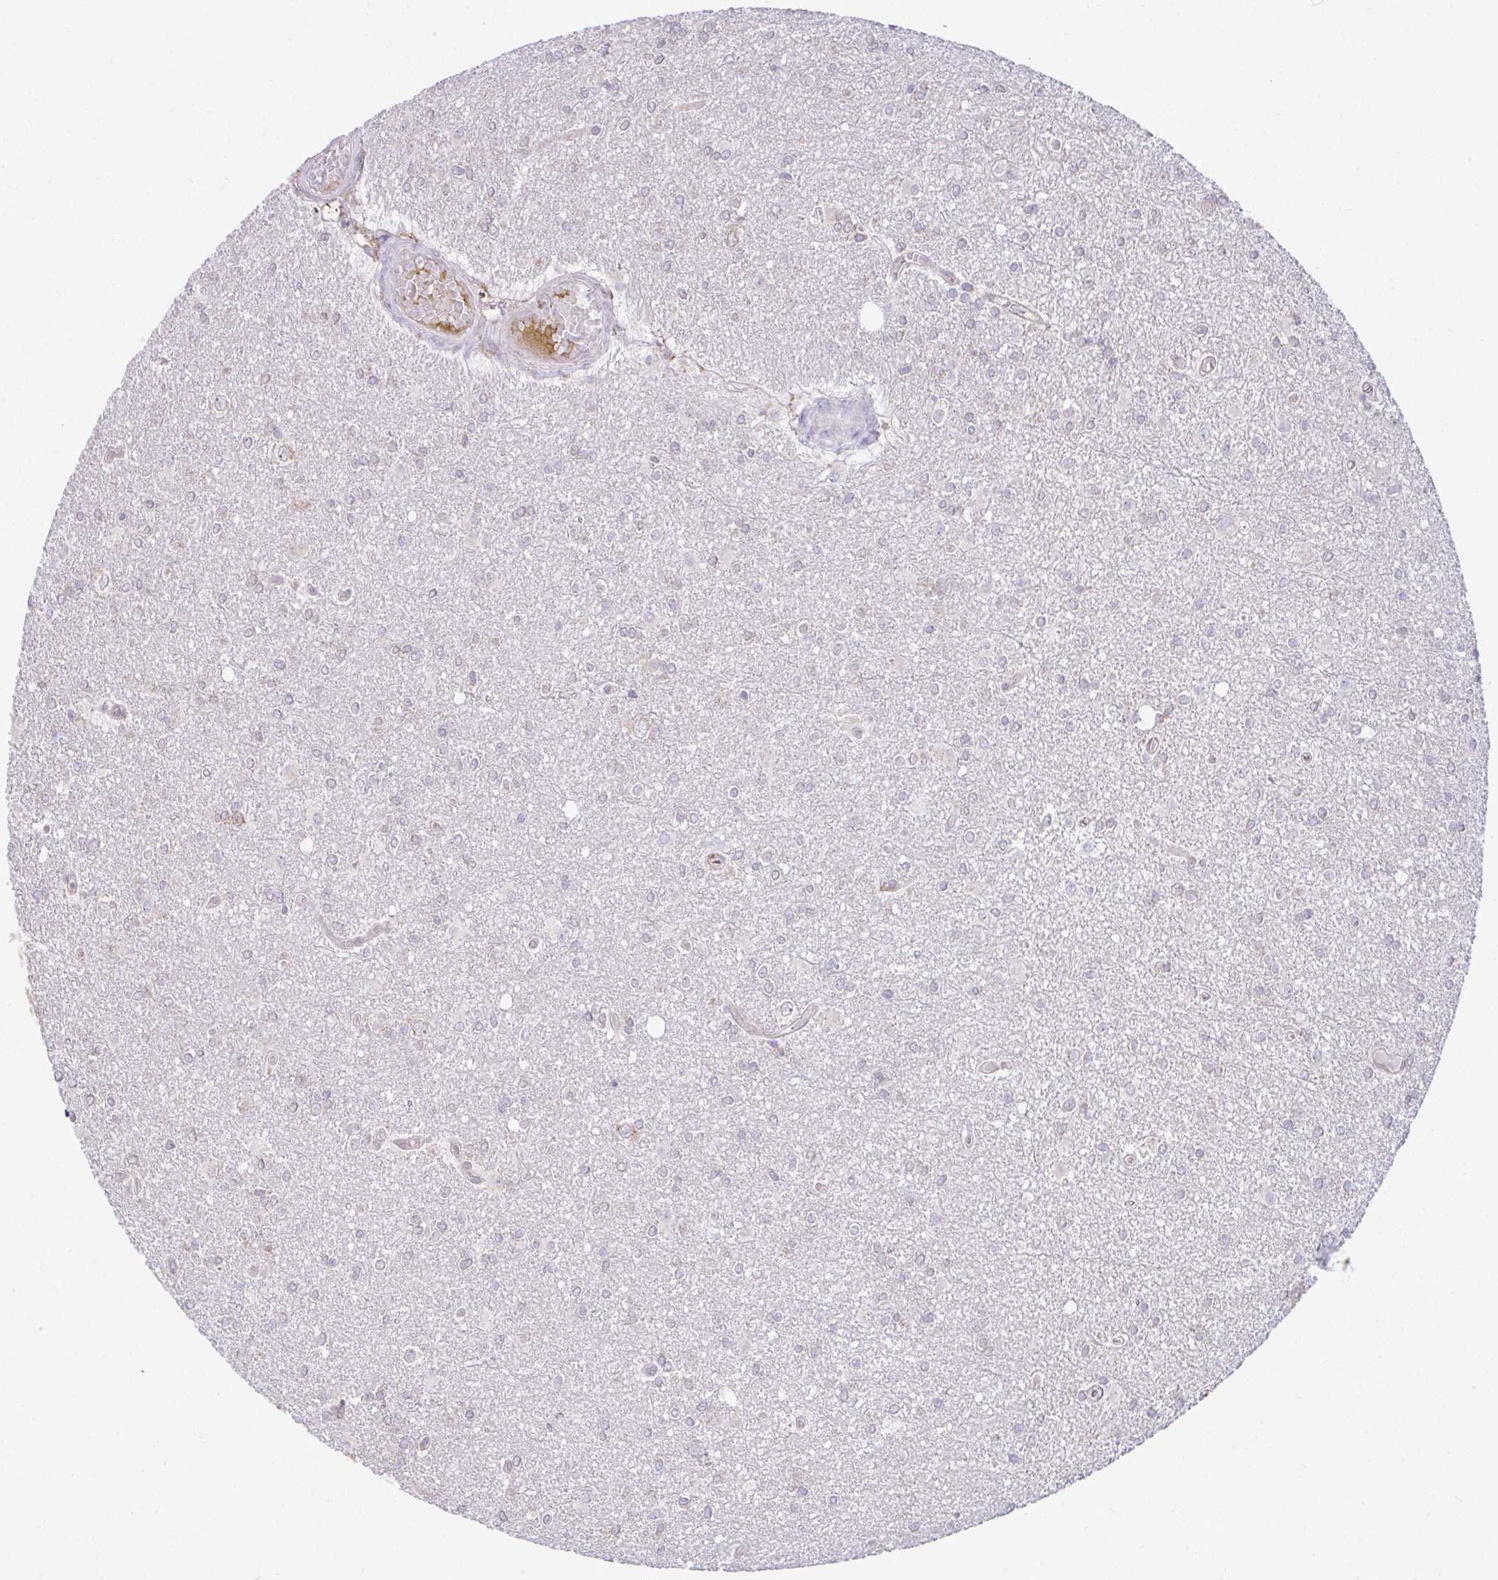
{"staining": {"intensity": "negative", "quantity": "none", "location": "none"}, "tissue": "glioma", "cell_type": "Tumor cells", "image_type": "cancer", "snomed": [{"axis": "morphology", "description": "Glioma, malignant, High grade"}, {"axis": "topography", "description": "Brain"}], "caption": "Photomicrograph shows no significant protein staining in tumor cells of glioma.", "gene": "PIGK", "patient": {"sex": "male", "age": 48}}